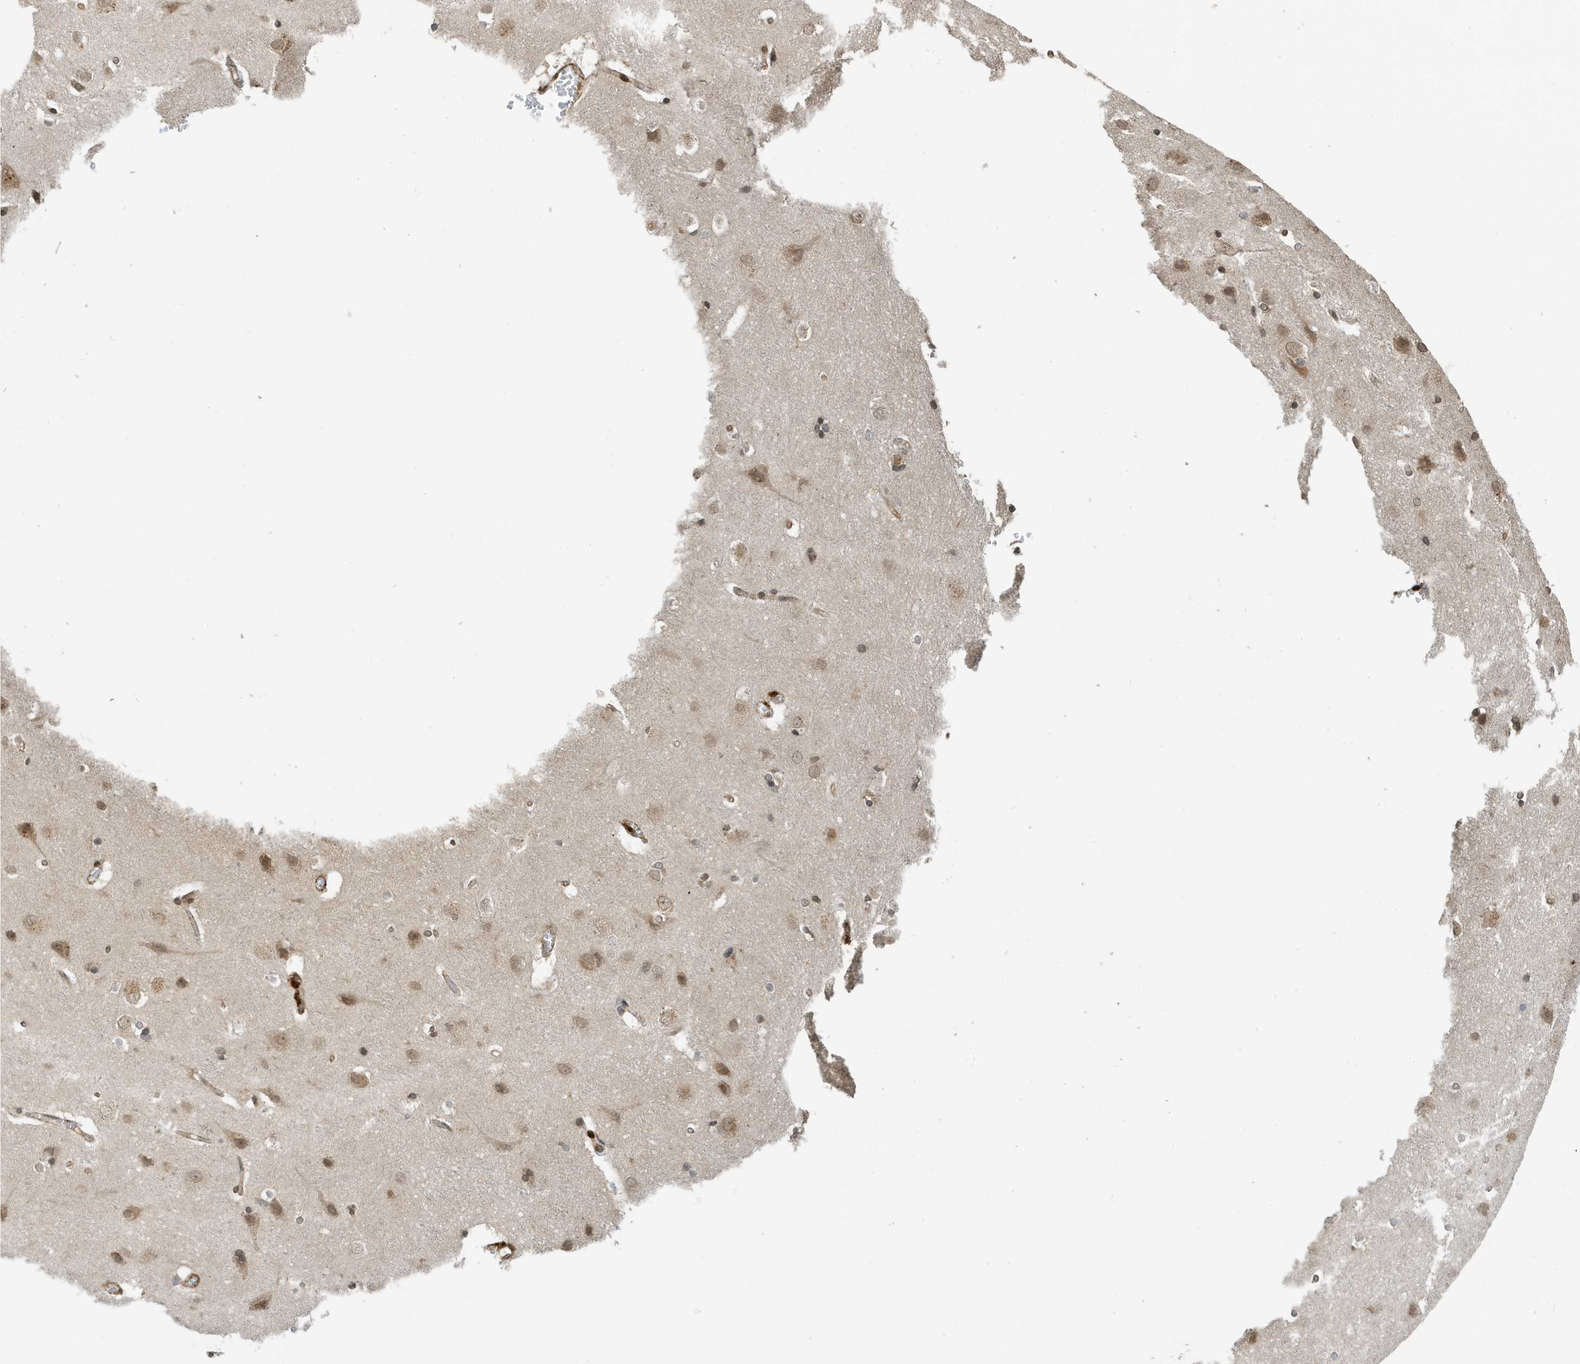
{"staining": {"intensity": "moderate", "quantity": "25%-75%", "location": "cytoplasmic/membranous,nuclear"}, "tissue": "cerebral cortex", "cell_type": "Endothelial cells", "image_type": "normal", "snomed": [{"axis": "morphology", "description": "Normal tissue, NOS"}, {"axis": "topography", "description": "Cerebral cortex"}], "caption": "Immunohistochemical staining of normal human cerebral cortex reveals 25%-75% levels of moderate cytoplasmic/membranous,nuclear protein expression in approximately 25%-75% of endothelial cells. Using DAB (brown) and hematoxylin (blue) stains, captured at high magnification using brightfield microscopy.", "gene": "DUSP18", "patient": {"sex": "male", "age": 54}}